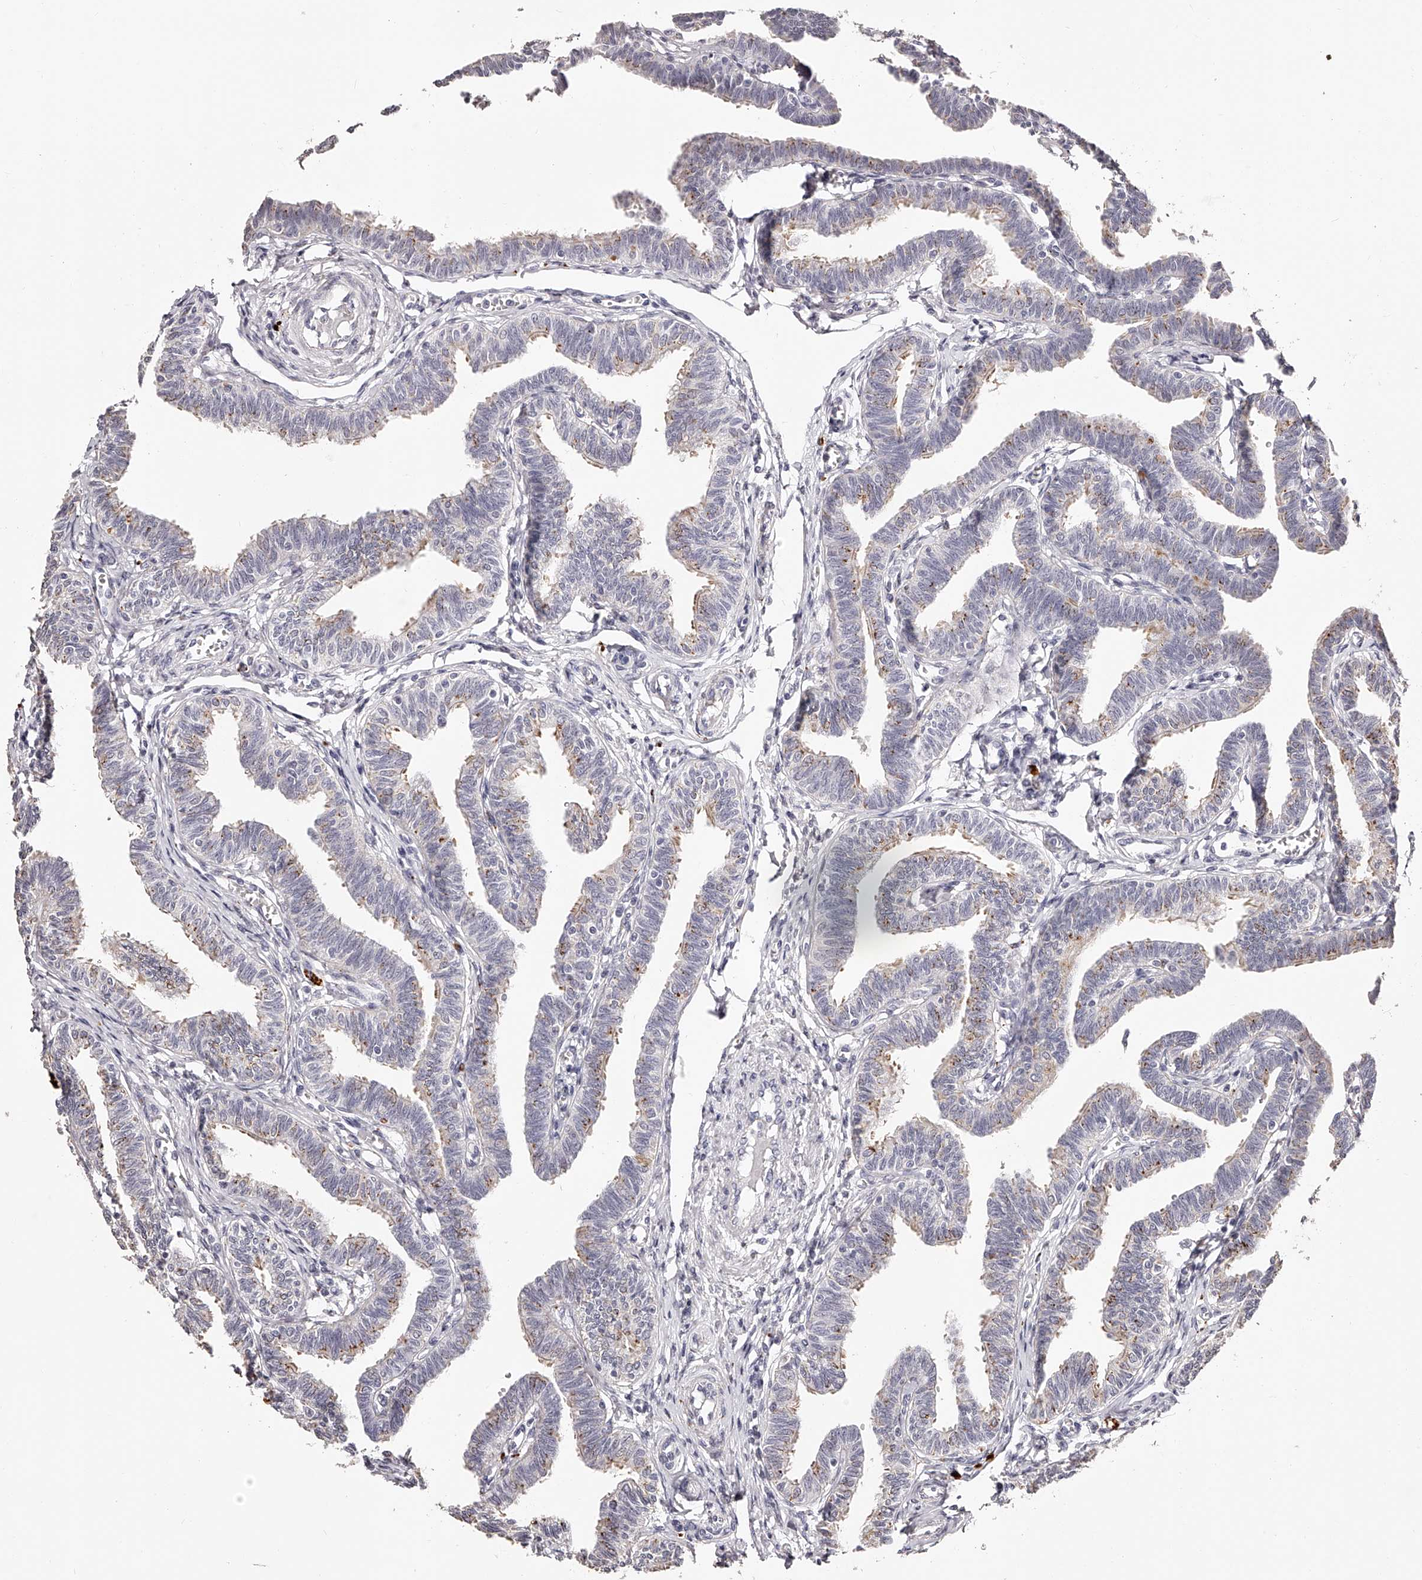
{"staining": {"intensity": "moderate", "quantity": "25%-75%", "location": "cytoplasmic/membranous"}, "tissue": "fallopian tube", "cell_type": "Glandular cells", "image_type": "normal", "snomed": [{"axis": "morphology", "description": "Normal tissue, NOS"}, {"axis": "topography", "description": "Fallopian tube"}, {"axis": "topography", "description": "Ovary"}], "caption": "IHC (DAB (3,3'-diaminobenzidine)) staining of normal fallopian tube shows moderate cytoplasmic/membranous protein staining in approximately 25%-75% of glandular cells.", "gene": "SLC35D3", "patient": {"sex": "female", "age": 23}}